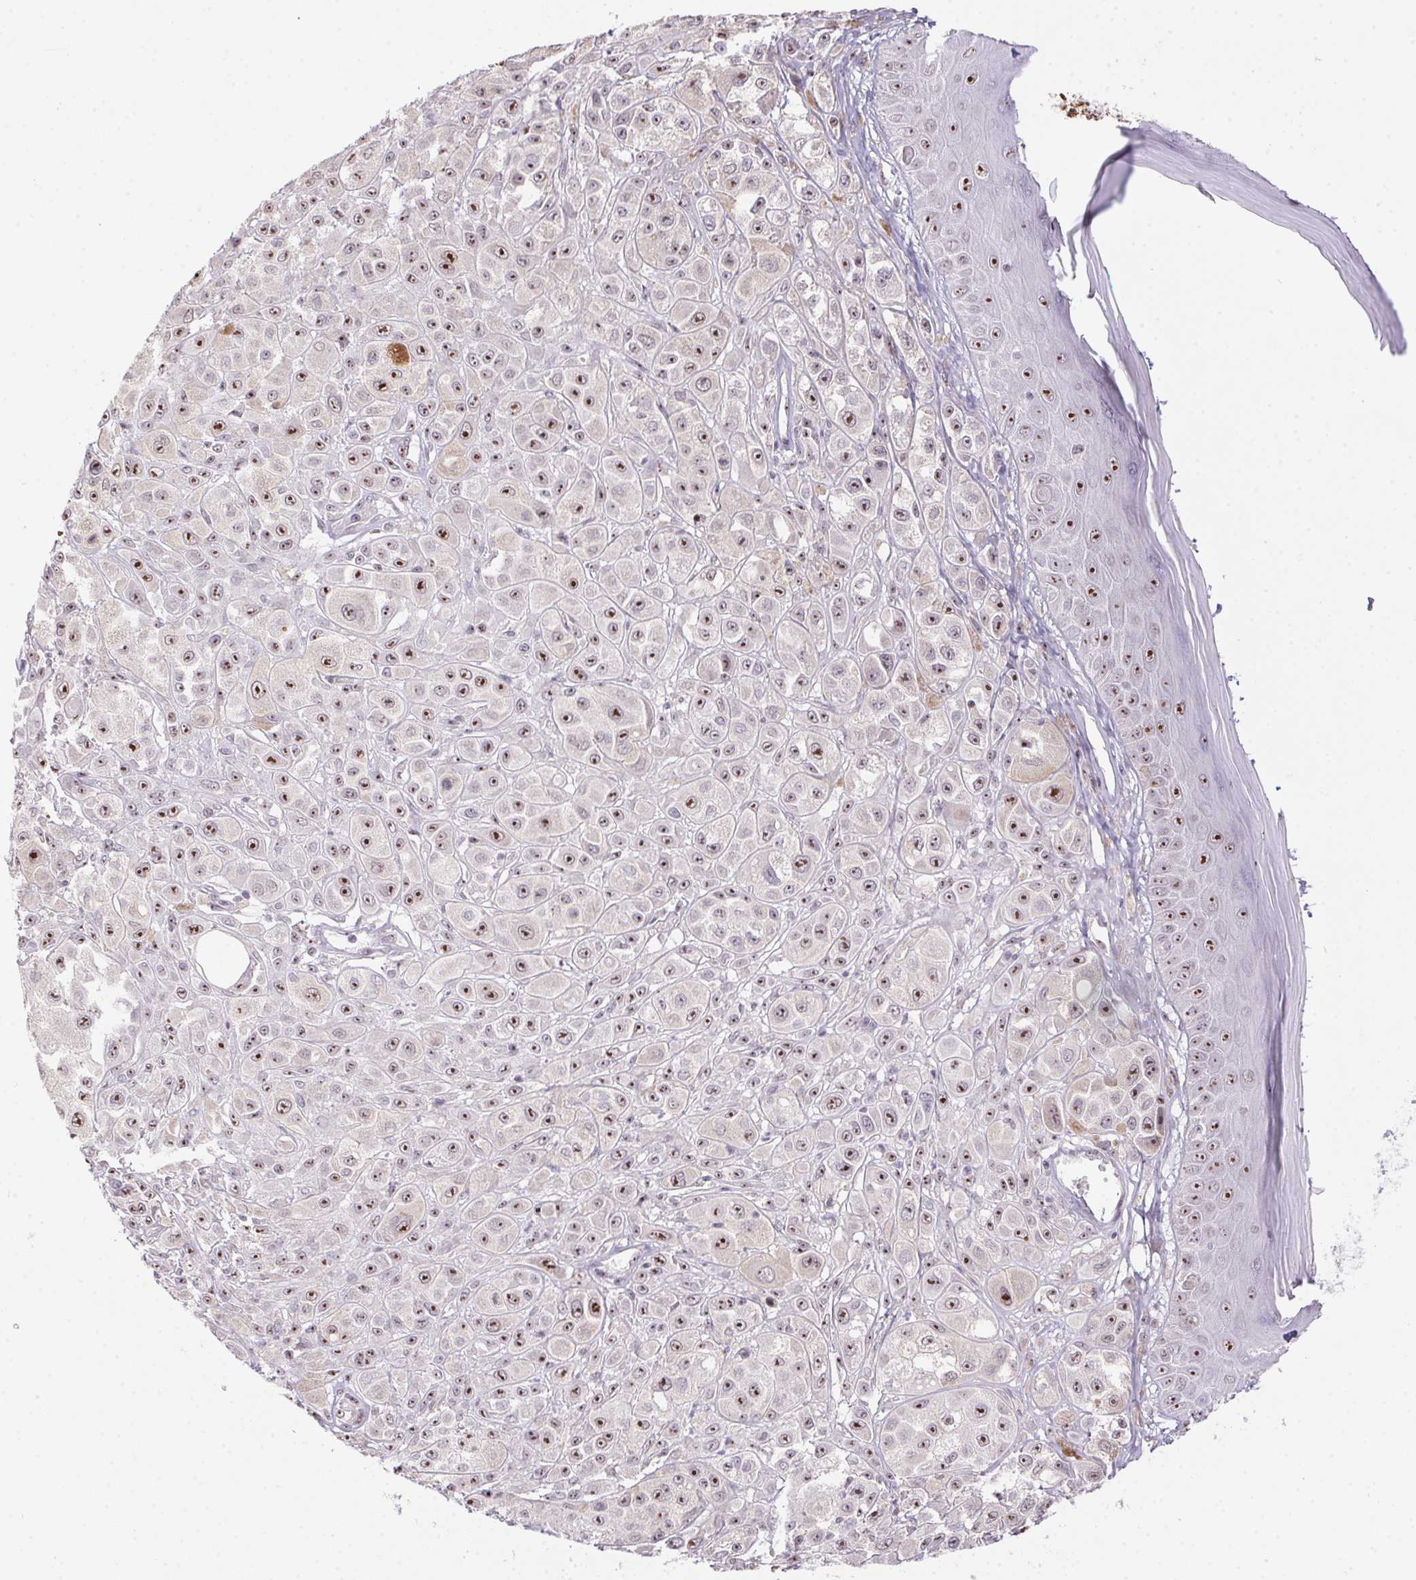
{"staining": {"intensity": "moderate", "quantity": ">75%", "location": "nuclear"}, "tissue": "melanoma", "cell_type": "Tumor cells", "image_type": "cancer", "snomed": [{"axis": "morphology", "description": "Malignant melanoma, NOS"}, {"axis": "topography", "description": "Skin"}], "caption": "Malignant melanoma tissue exhibits moderate nuclear positivity in about >75% of tumor cells, visualized by immunohistochemistry. (Stains: DAB (3,3'-diaminobenzidine) in brown, nuclei in blue, Microscopy: brightfield microscopy at high magnification).", "gene": "BATF2", "patient": {"sex": "male", "age": 67}}